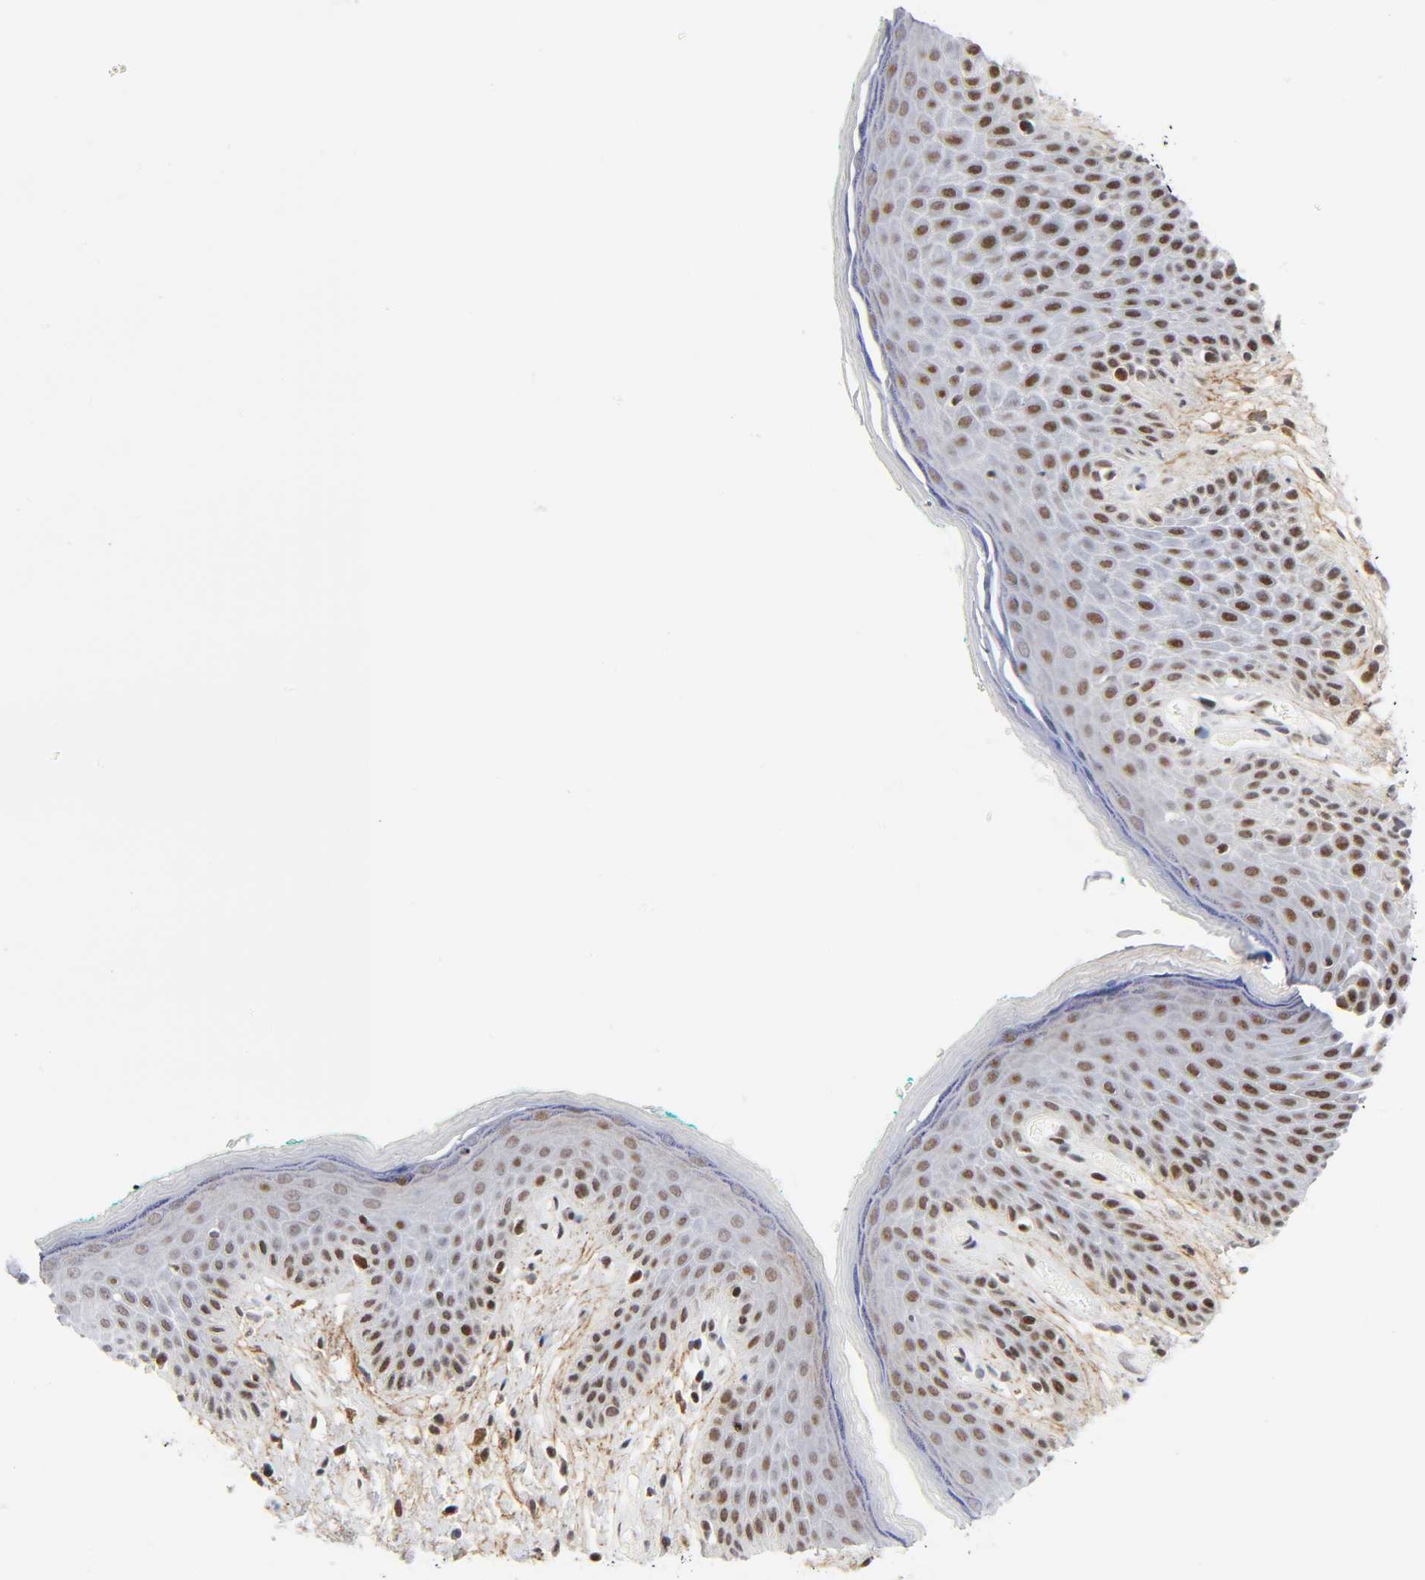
{"staining": {"intensity": "moderate", "quantity": "25%-75%", "location": "nuclear"}, "tissue": "skin", "cell_type": "Epidermal cells", "image_type": "normal", "snomed": [{"axis": "morphology", "description": "Normal tissue, NOS"}, {"axis": "topography", "description": "Anal"}], "caption": "Protein staining displays moderate nuclear staining in about 25%-75% of epidermal cells in benign skin.", "gene": "DIDO1", "patient": {"sex": "male", "age": 74}}